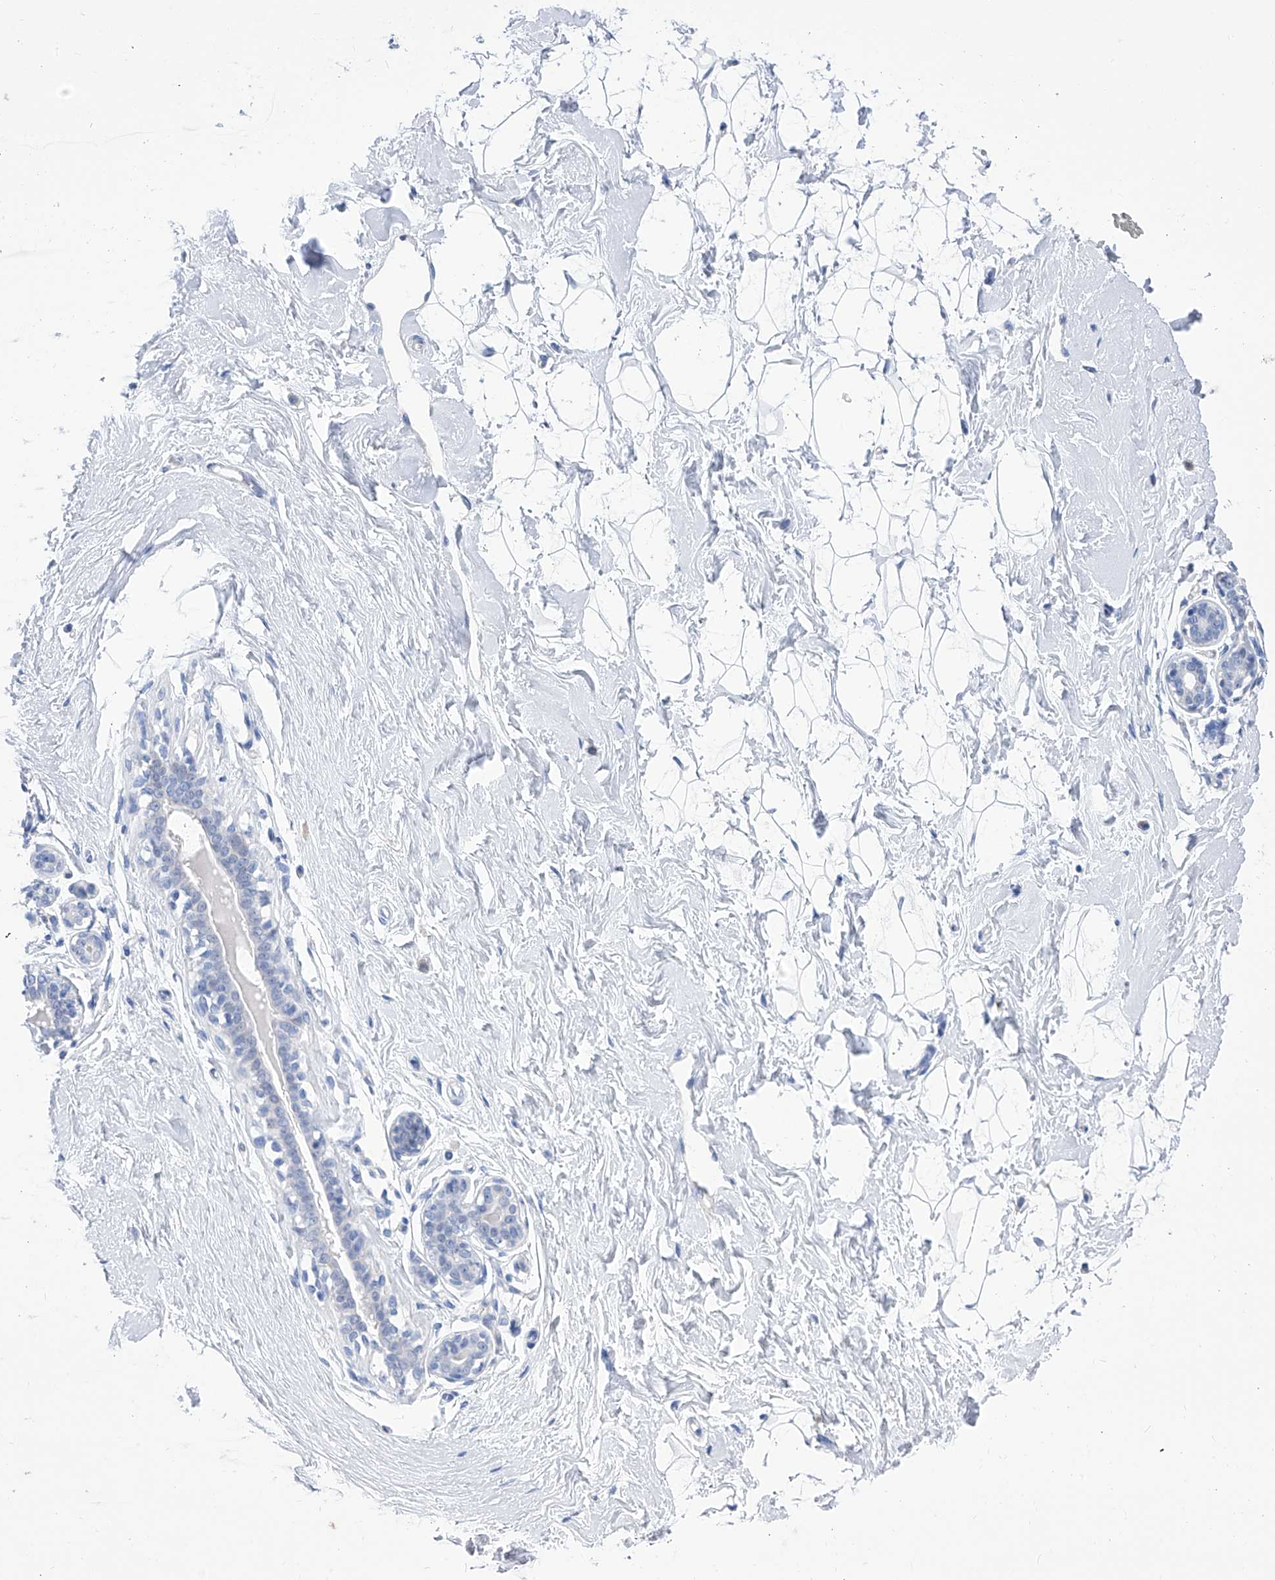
{"staining": {"intensity": "negative", "quantity": "none", "location": "none"}, "tissue": "breast", "cell_type": "Adipocytes", "image_type": "normal", "snomed": [{"axis": "morphology", "description": "Normal tissue, NOS"}, {"axis": "morphology", "description": "Adenoma, NOS"}, {"axis": "topography", "description": "Breast"}], "caption": "This is an immunohistochemistry (IHC) photomicrograph of benign human breast. There is no expression in adipocytes.", "gene": "SMS", "patient": {"sex": "female", "age": 23}}